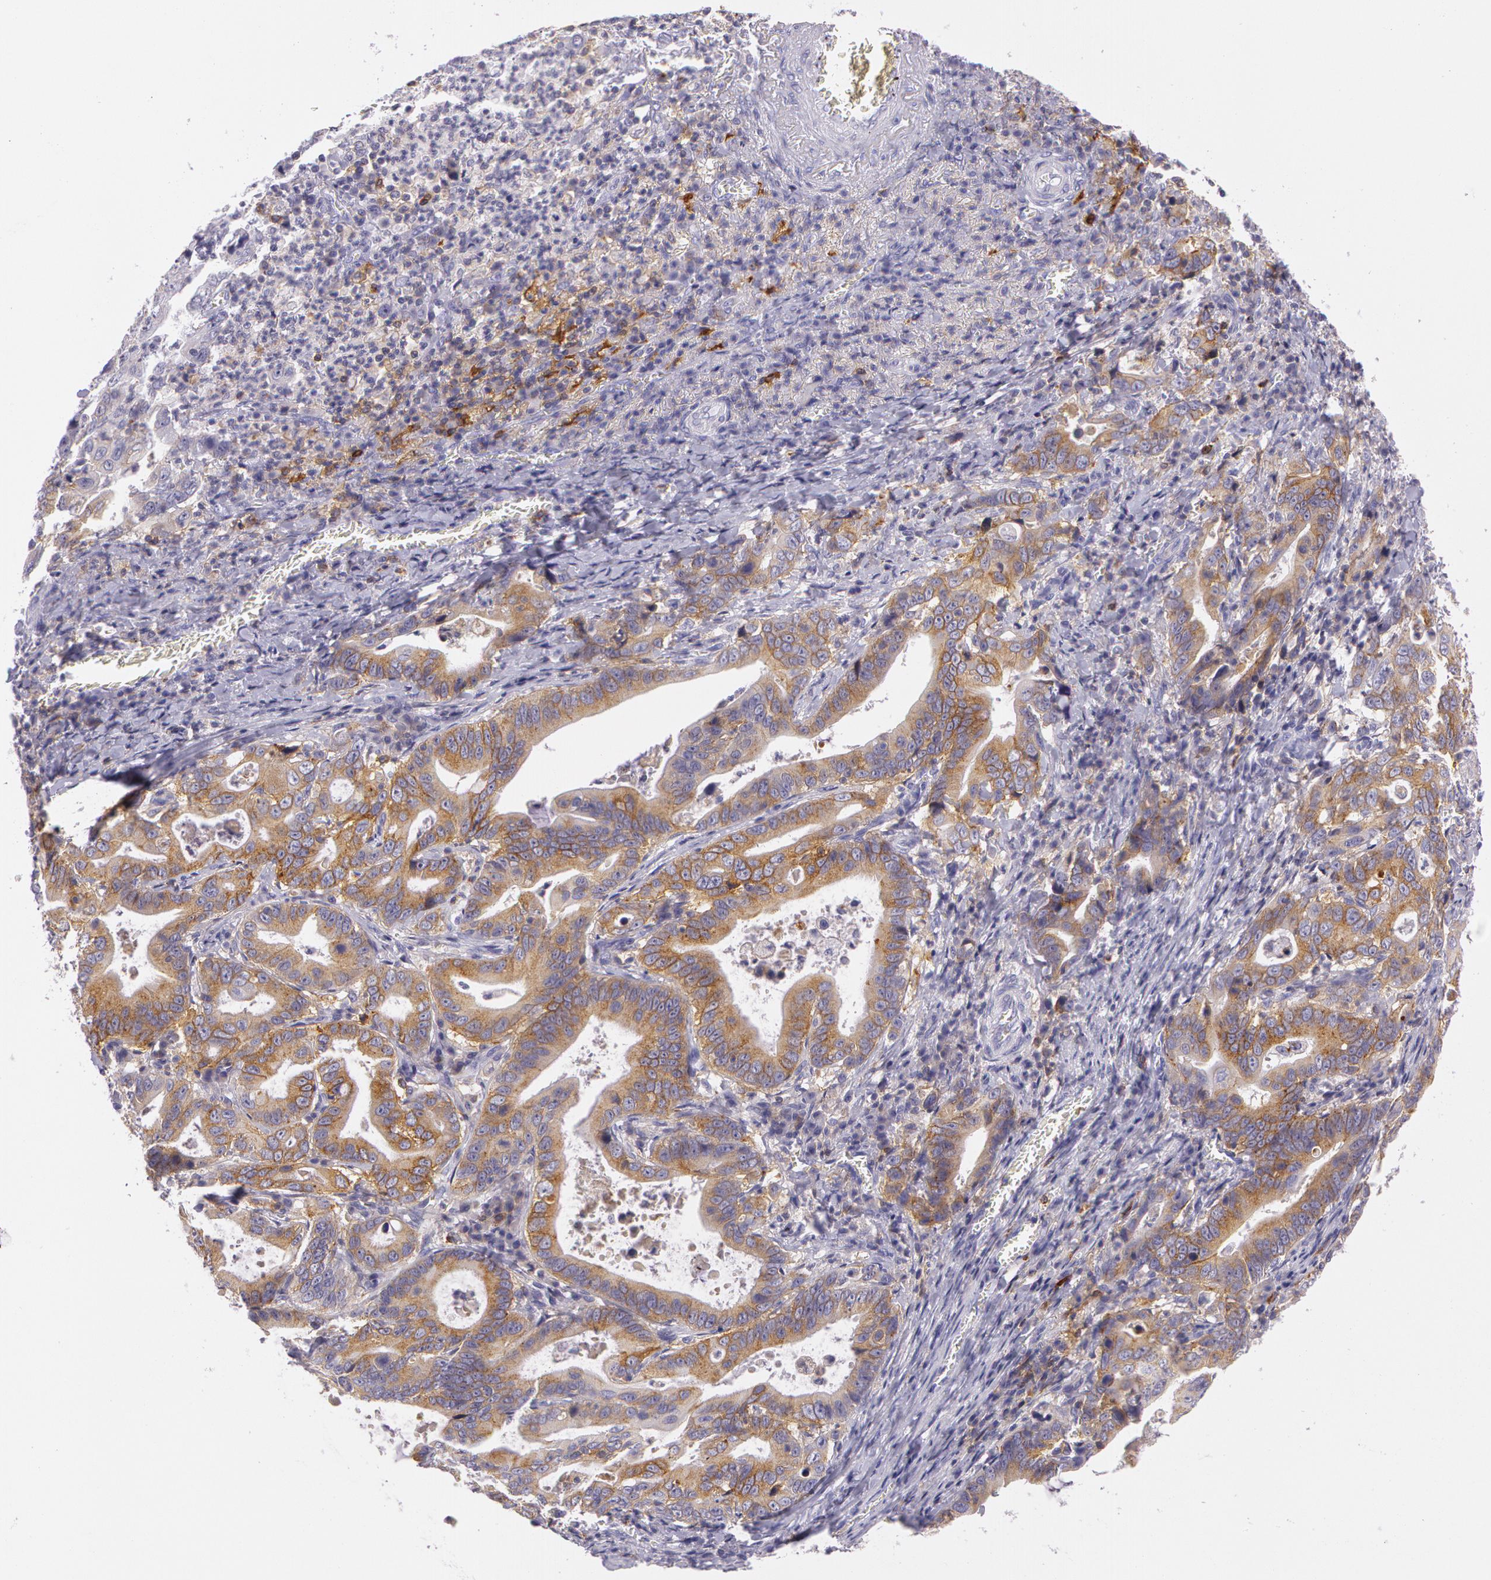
{"staining": {"intensity": "moderate", "quantity": ">75%", "location": "cytoplasmic/membranous"}, "tissue": "stomach cancer", "cell_type": "Tumor cells", "image_type": "cancer", "snomed": [{"axis": "morphology", "description": "Adenocarcinoma, NOS"}, {"axis": "topography", "description": "Stomach, upper"}], "caption": "About >75% of tumor cells in stomach cancer (adenocarcinoma) demonstrate moderate cytoplasmic/membranous protein expression as visualized by brown immunohistochemical staining.", "gene": "LY75", "patient": {"sex": "male", "age": 63}}